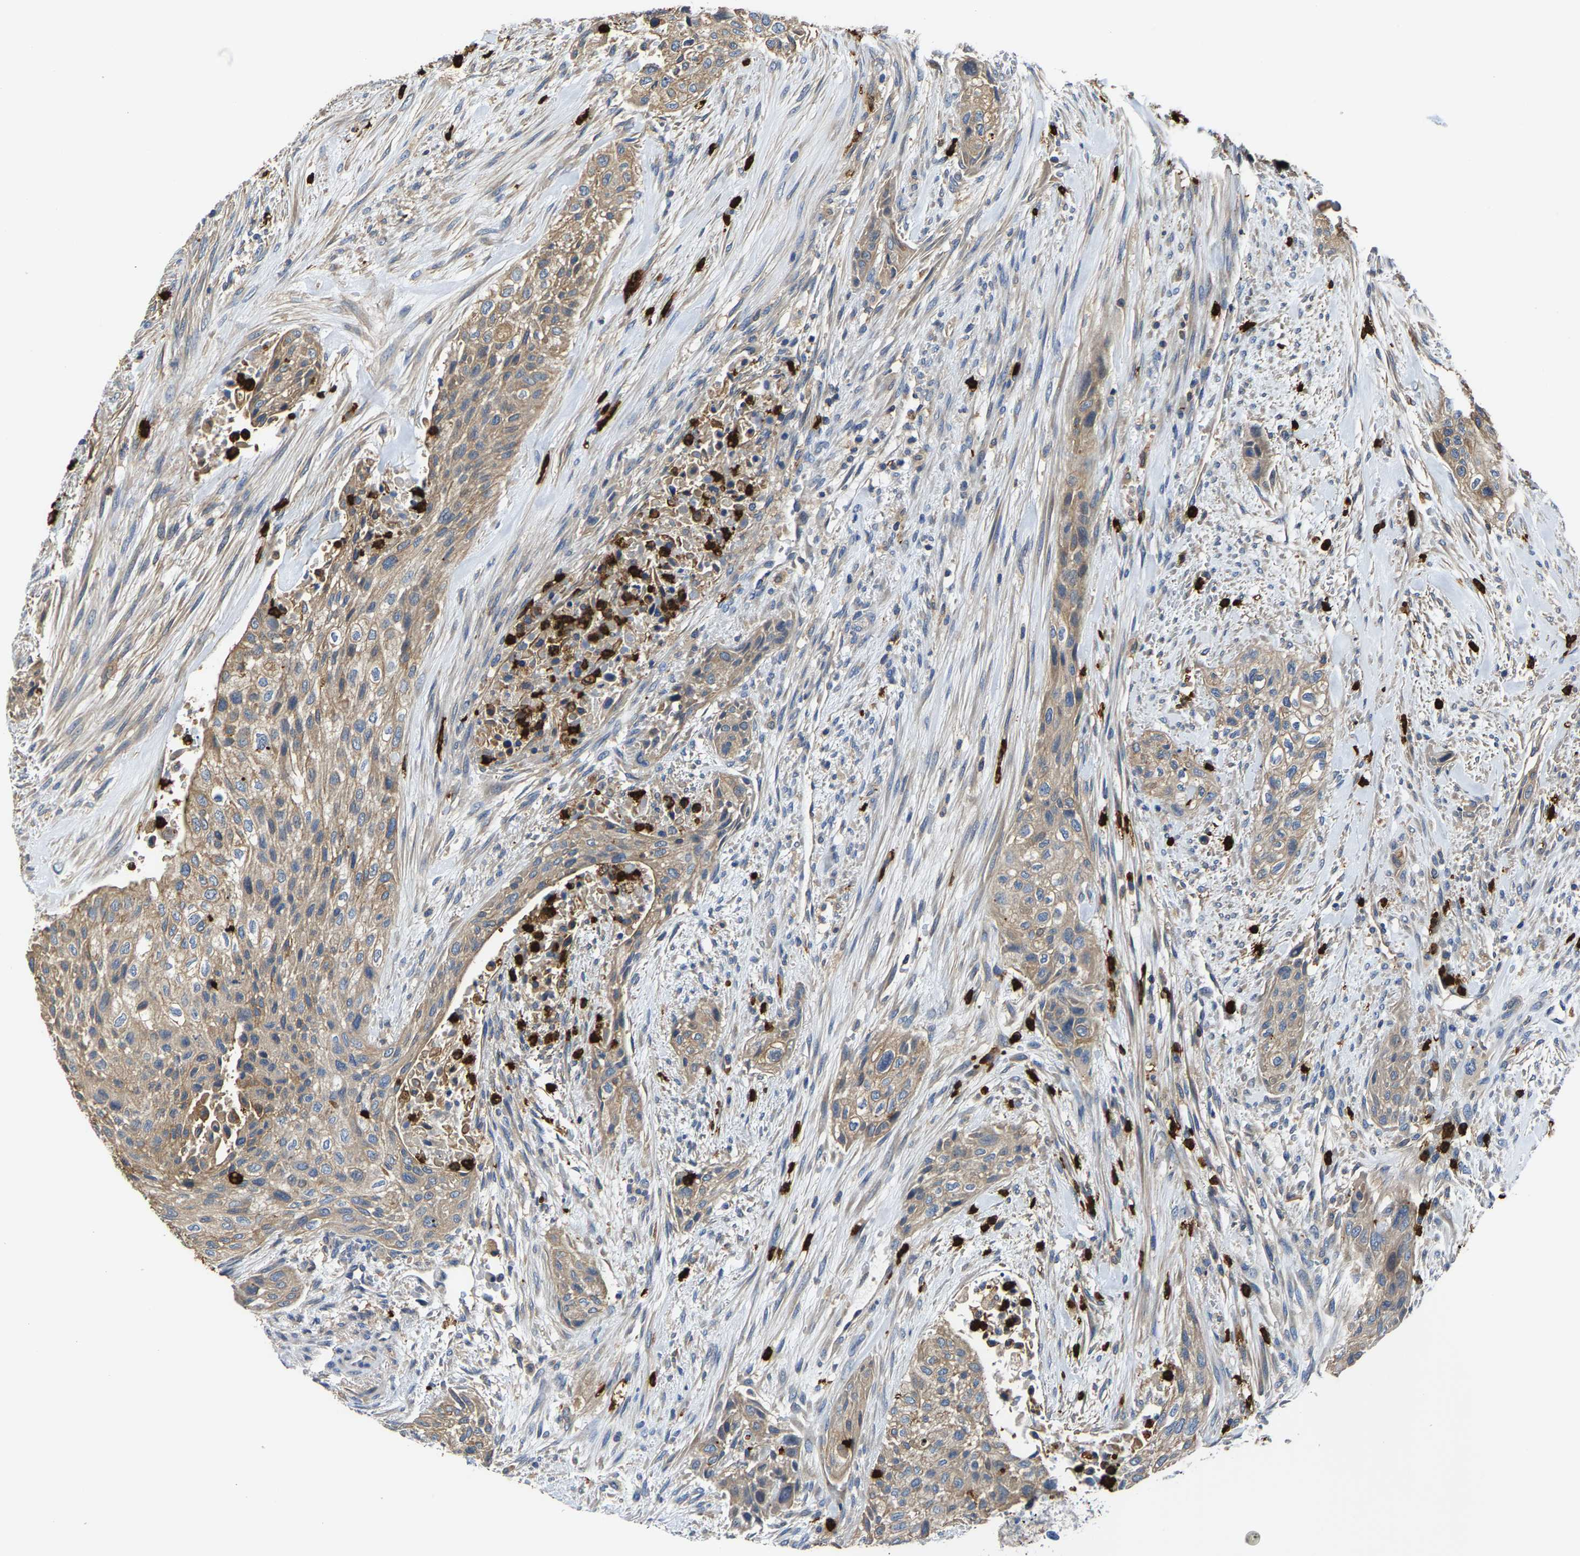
{"staining": {"intensity": "moderate", "quantity": ">75%", "location": "cytoplasmic/membranous"}, "tissue": "urothelial cancer", "cell_type": "Tumor cells", "image_type": "cancer", "snomed": [{"axis": "morphology", "description": "Urothelial carcinoma, Low grade"}, {"axis": "morphology", "description": "Urothelial carcinoma, High grade"}, {"axis": "topography", "description": "Urinary bladder"}], "caption": "High-magnification brightfield microscopy of urothelial cancer stained with DAB (3,3'-diaminobenzidine) (brown) and counterstained with hematoxylin (blue). tumor cells exhibit moderate cytoplasmic/membranous expression is seen in approximately>75% of cells. (Stains: DAB (3,3'-diaminobenzidine) in brown, nuclei in blue, Microscopy: brightfield microscopy at high magnification).", "gene": "TRAF6", "patient": {"sex": "male", "age": 35}}